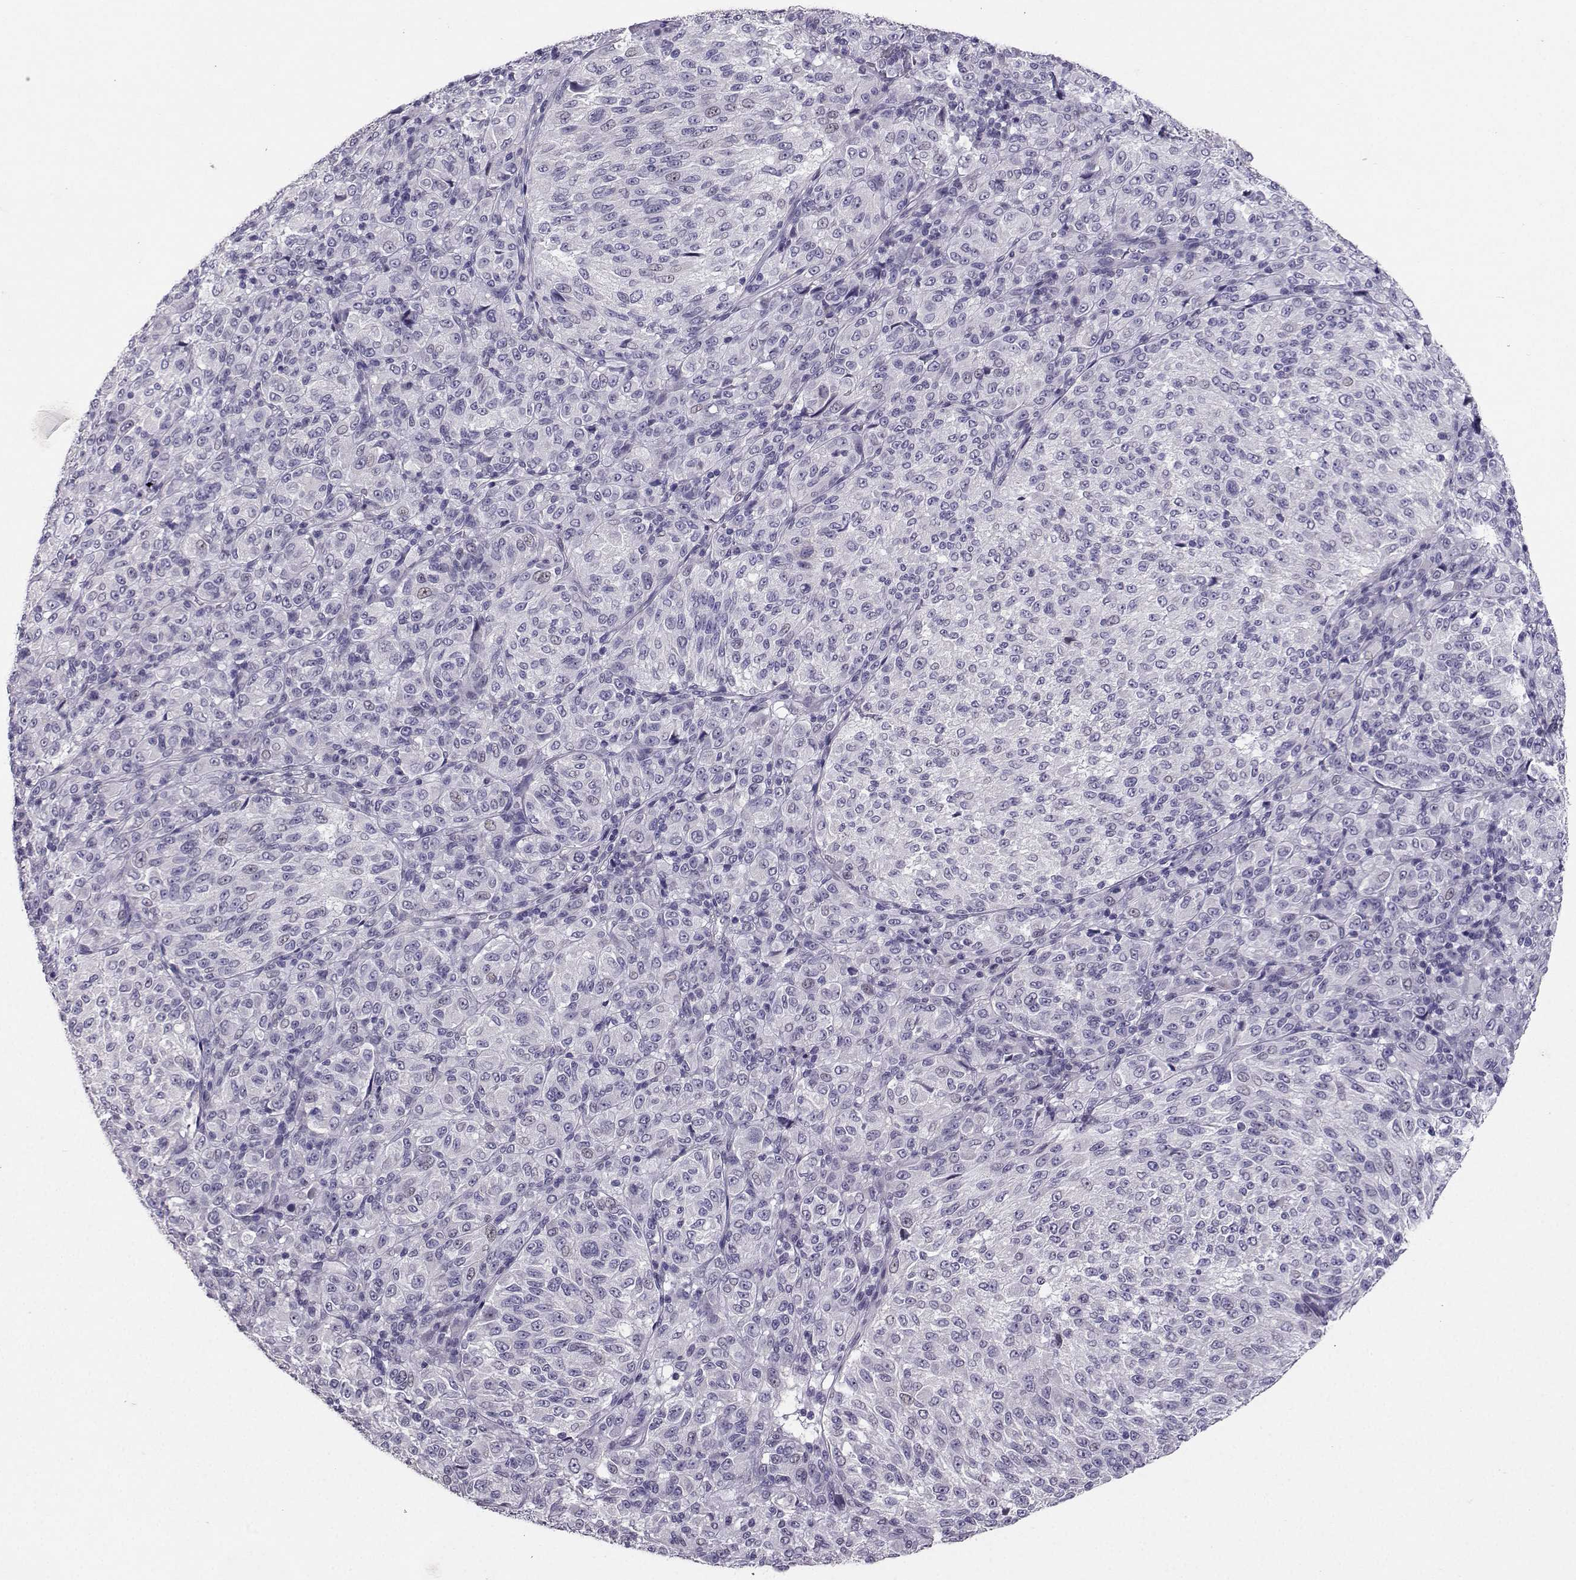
{"staining": {"intensity": "negative", "quantity": "none", "location": "none"}, "tissue": "melanoma", "cell_type": "Tumor cells", "image_type": "cancer", "snomed": [{"axis": "morphology", "description": "Malignant melanoma, Metastatic site"}, {"axis": "topography", "description": "Brain"}], "caption": "This is an immunohistochemistry (IHC) micrograph of human melanoma. There is no staining in tumor cells.", "gene": "CARTPT", "patient": {"sex": "female", "age": 56}}